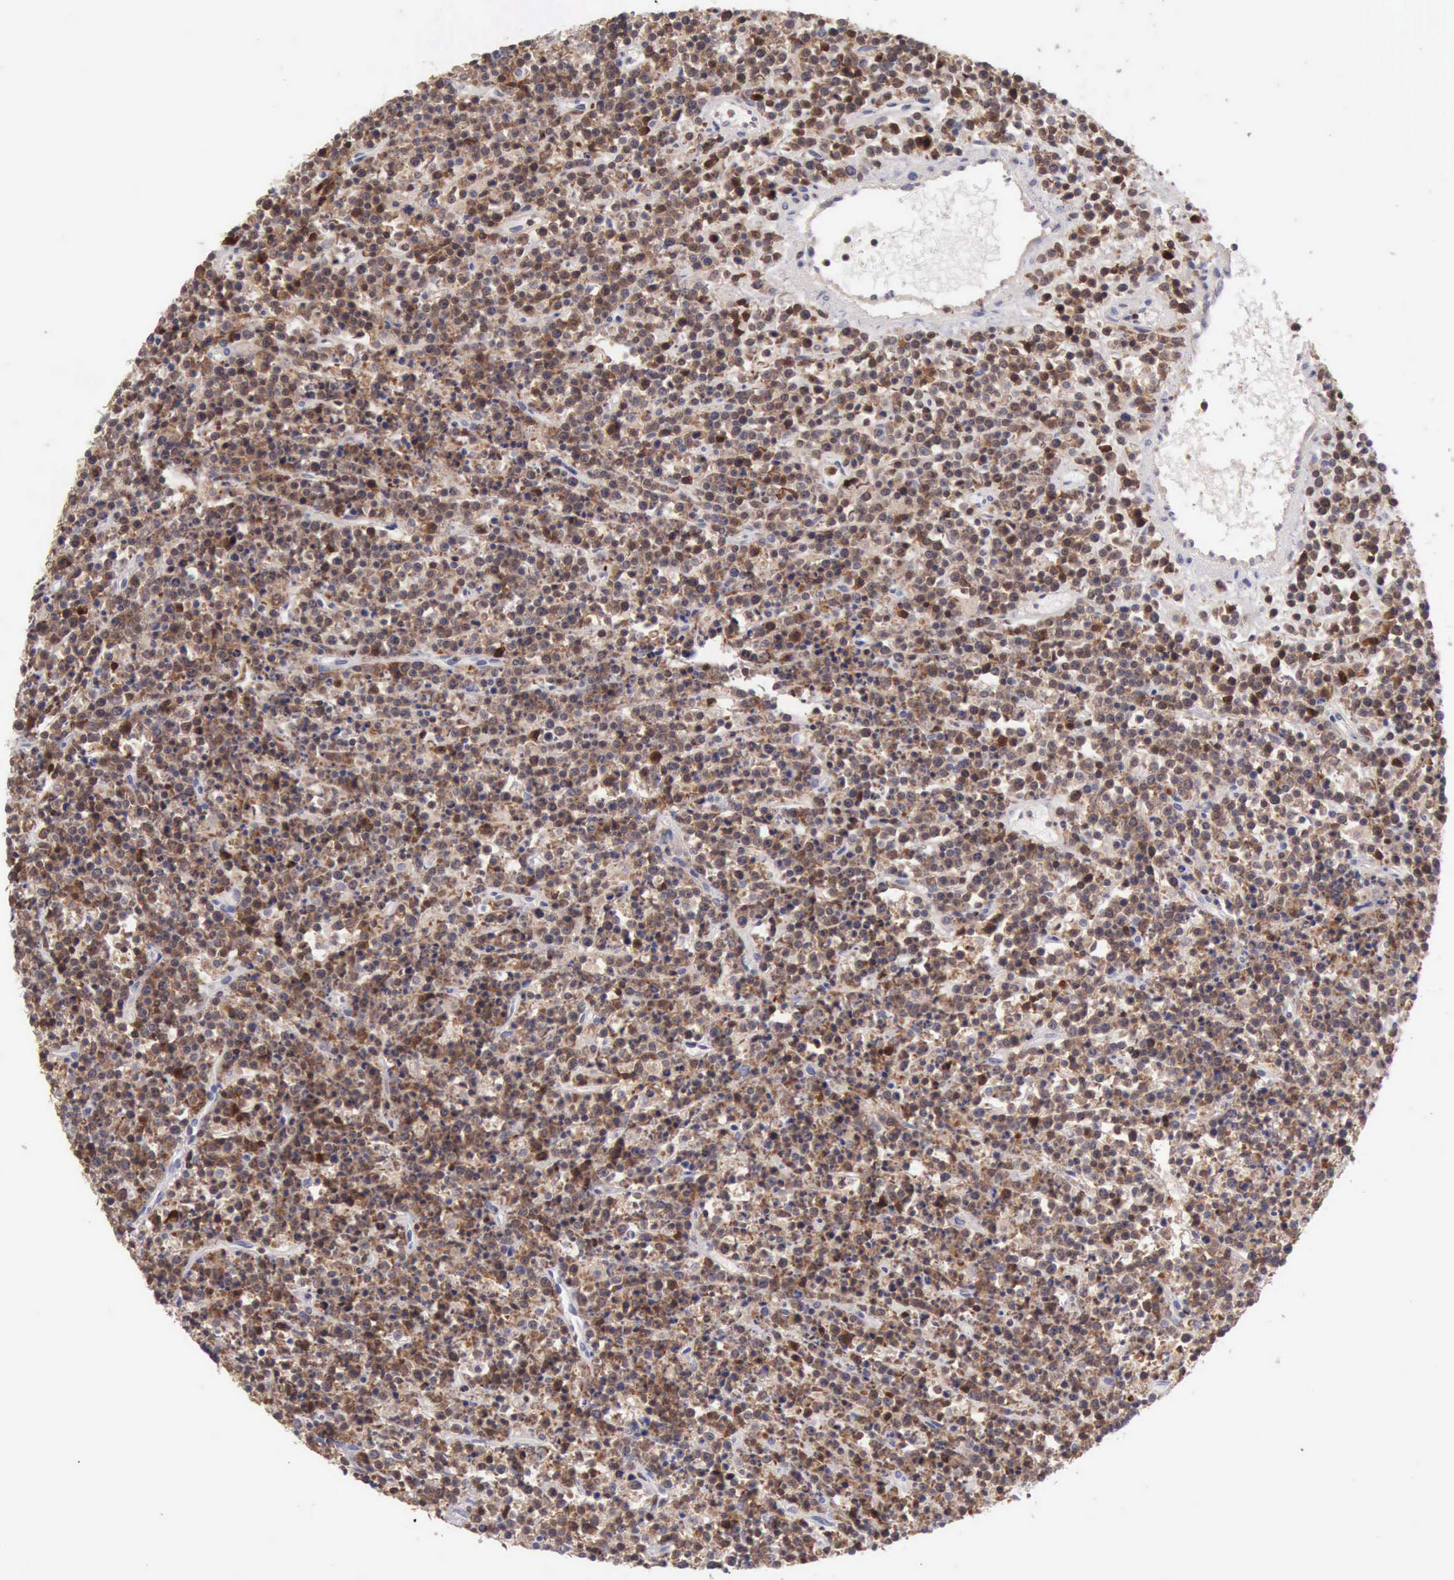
{"staining": {"intensity": "moderate", "quantity": "25%-75%", "location": "cytoplasmic/membranous"}, "tissue": "lymphoma", "cell_type": "Tumor cells", "image_type": "cancer", "snomed": [{"axis": "morphology", "description": "Malignant lymphoma, non-Hodgkin's type, High grade"}, {"axis": "topography", "description": "Ovary"}], "caption": "A brown stain highlights moderate cytoplasmic/membranous positivity of a protein in human high-grade malignant lymphoma, non-Hodgkin's type tumor cells.", "gene": "SASH3", "patient": {"sex": "female", "age": 56}}